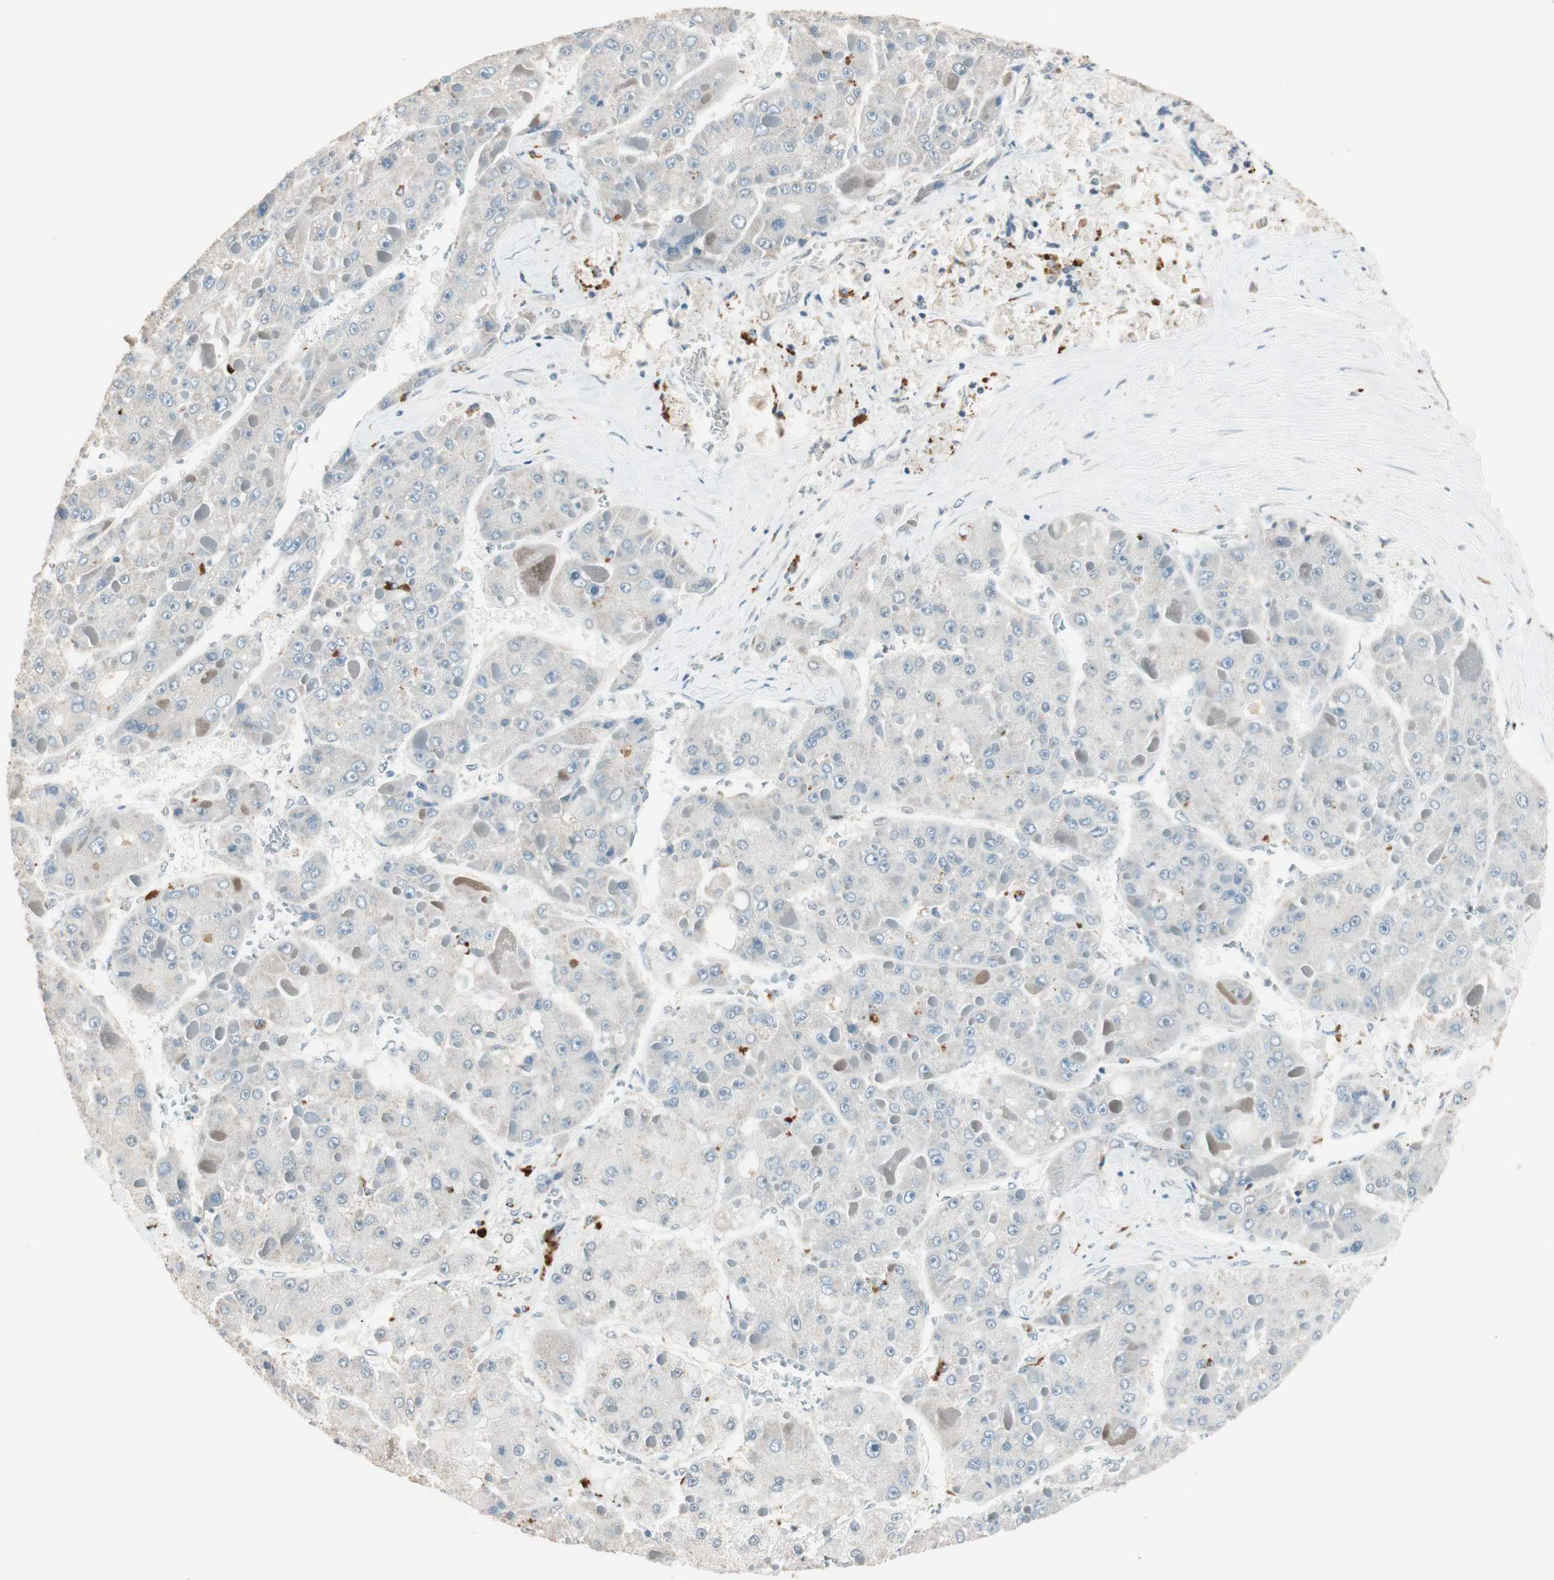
{"staining": {"intensity": "negative", "quantity": "none", "location": "none"}, "tissue": "liver cancer", "cell_type": "Tumor cells", "image_type": "cancer", "snomed": [{"axis": "morphology", "description": "Carcinoma, Hepatocellular, NOS"}, {"axis": "topography", "description": "Liver"}], "caption": "Immunohistochemistry histopathology image of neoplastic tissue: liver cancer stained with DAB (3,3'-diaminobenzidine) shows no significant protein expression in tumor cells.", "gene": "USP5", "patient": {"sex": "female", "age": 73}}